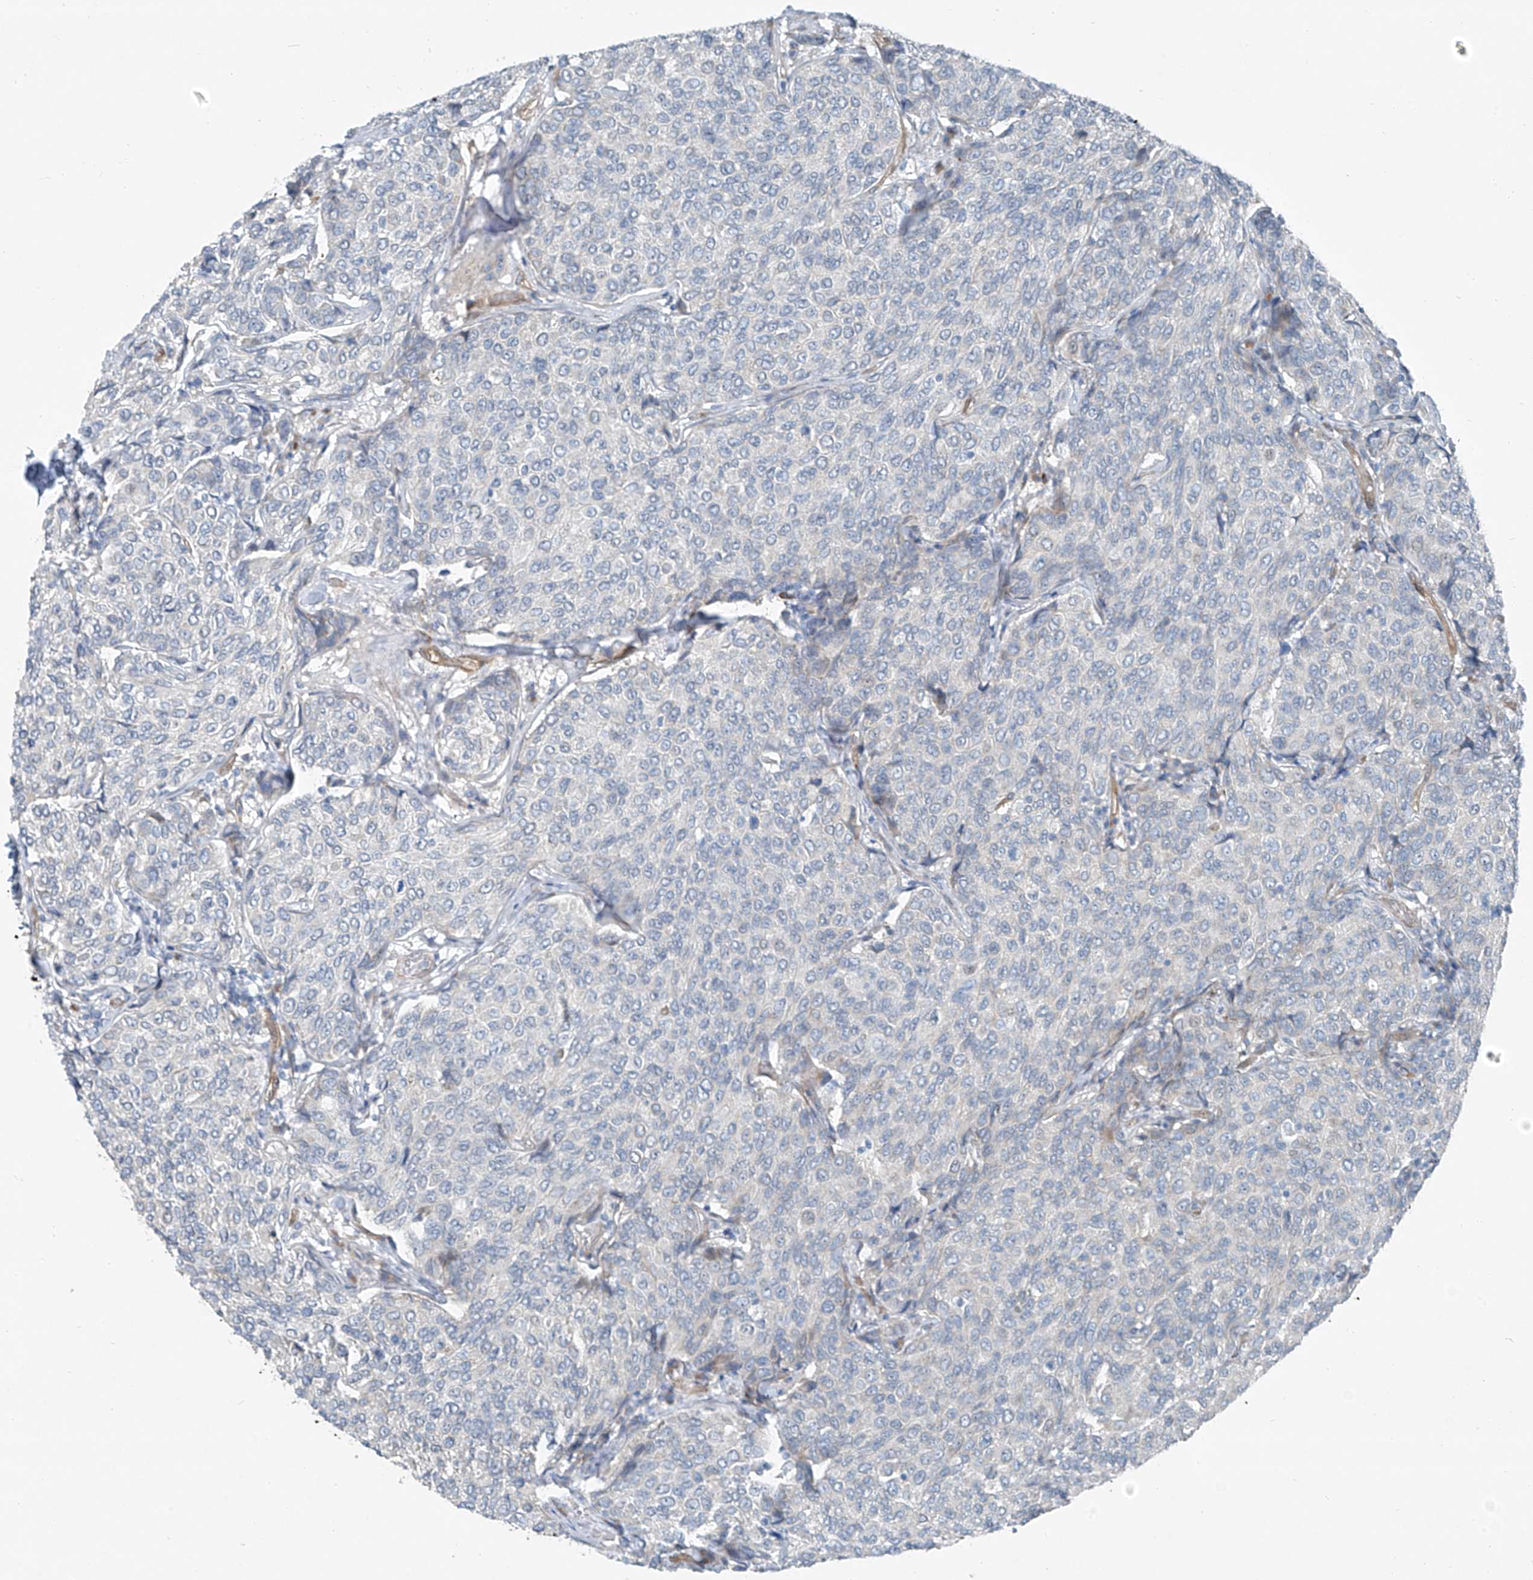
{"staining": {"intensity": "negative", "quantity": "none", "location": "none"}, "tissue": "breast cancer", "cell_type": "Tumor cells", "image_type": "cancer", "snomed": [{"axis": "morphology", "description": "Duct carcinoma"}, {"axis": "topography", "description": "Breast"}], "caption": "High power microscopy micrograph of an immunohistochemistry (IHC) micrograph of breast cancer, revealing no significant staining in tumor cells.", "gene": "TNS2", "patient": {"sex": "female", "age": 55}}